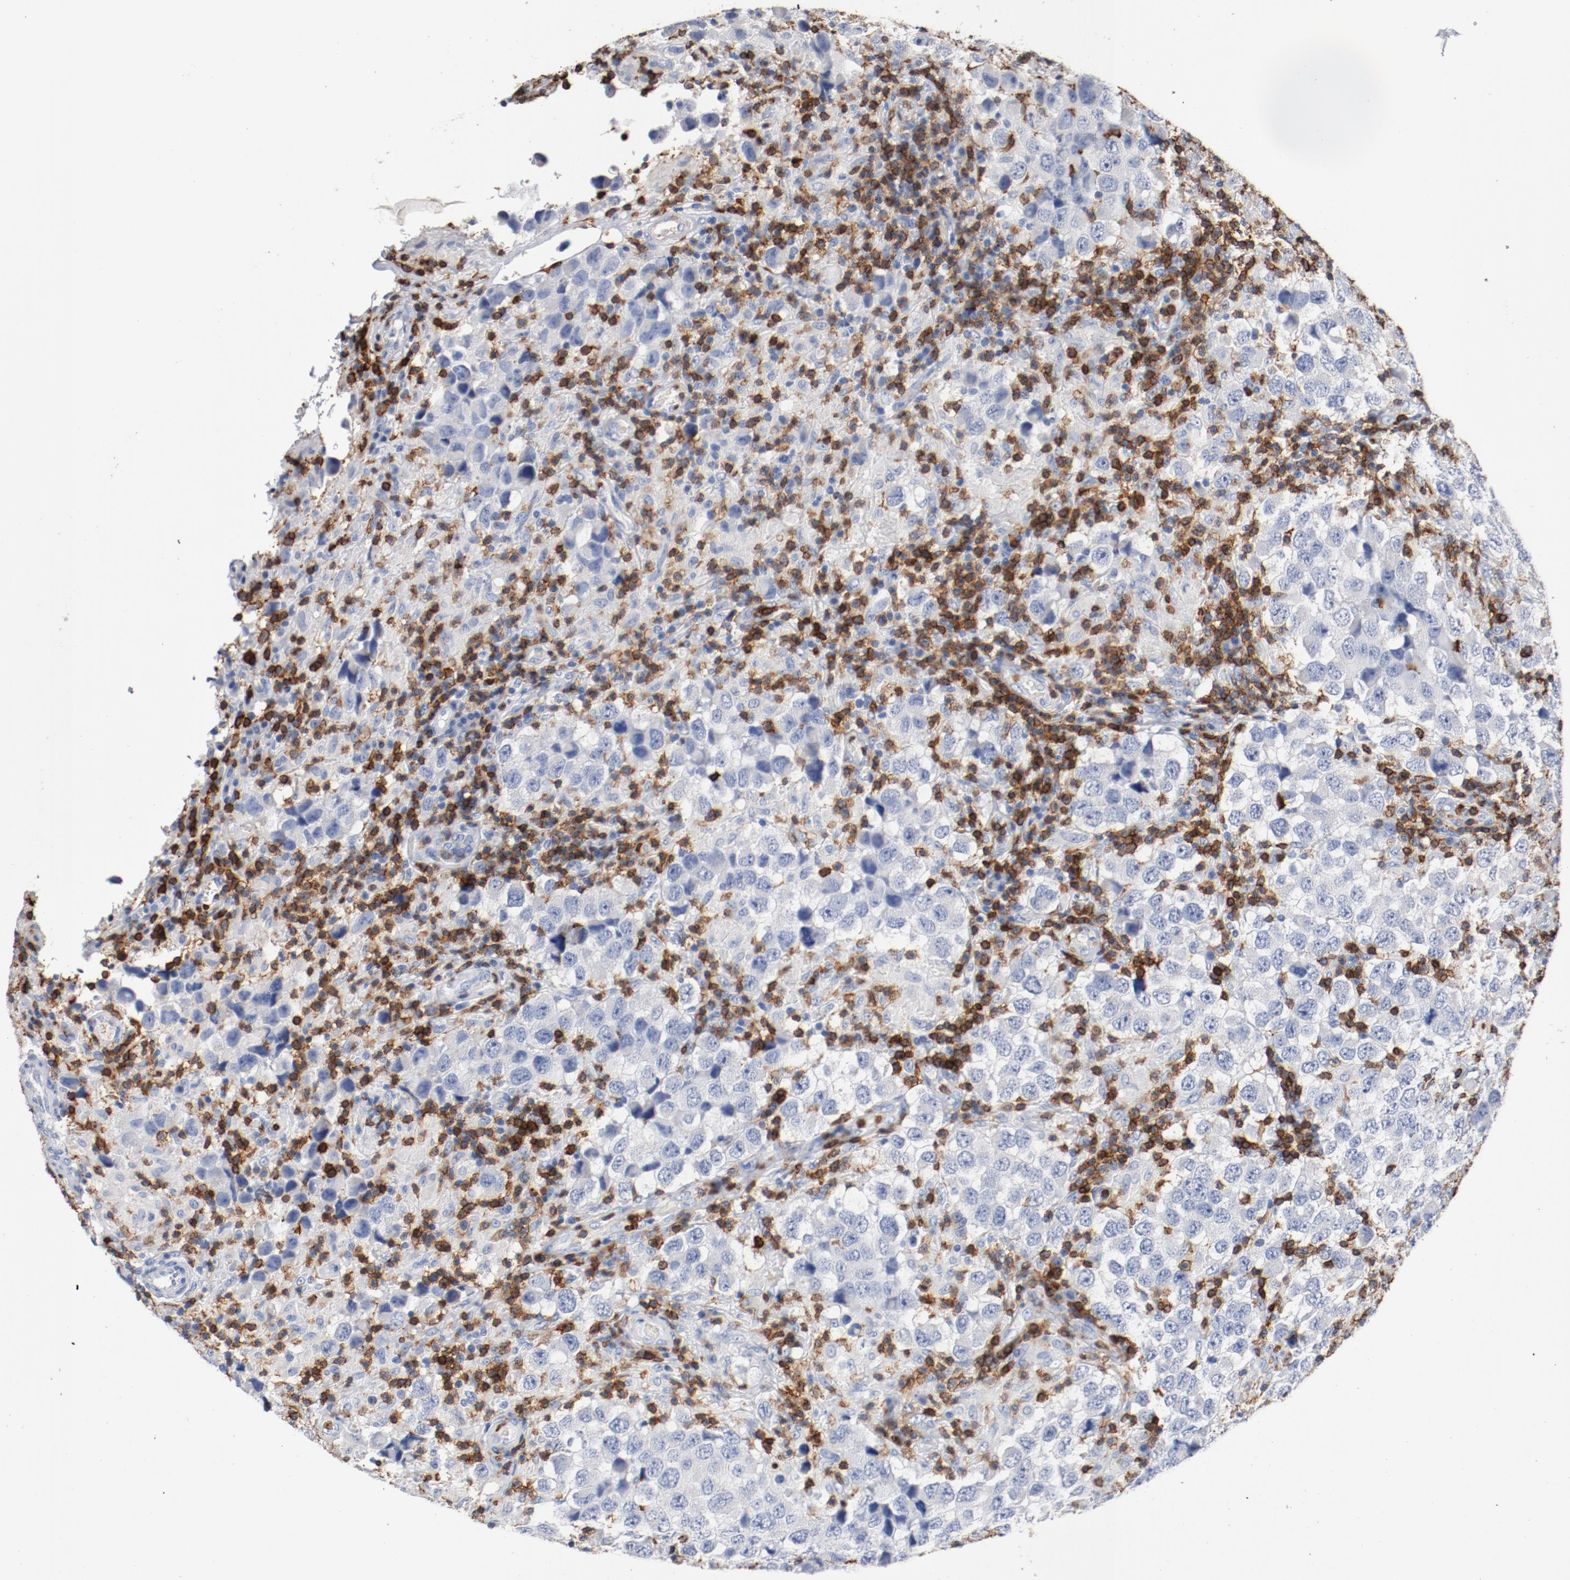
{"staining": {"intensity": "negative", "quantity": "none", "location": "none"}, "tissue": "testis cancer", "cell_type": "Tumor cells", "image_type": "cancer", "snomed": [{"axis": "morphology", "description": "Carcinoma, Embryonal, NOS"}, {"axis": "topography", "description": "Testis"}], "caption": "DAB immunohistochemical staining of embryonal carcinoma (testis) shows no significant positivity in tumor cells.", "gene": "CD247", "patient": {"sex": "male", "age": 21}}